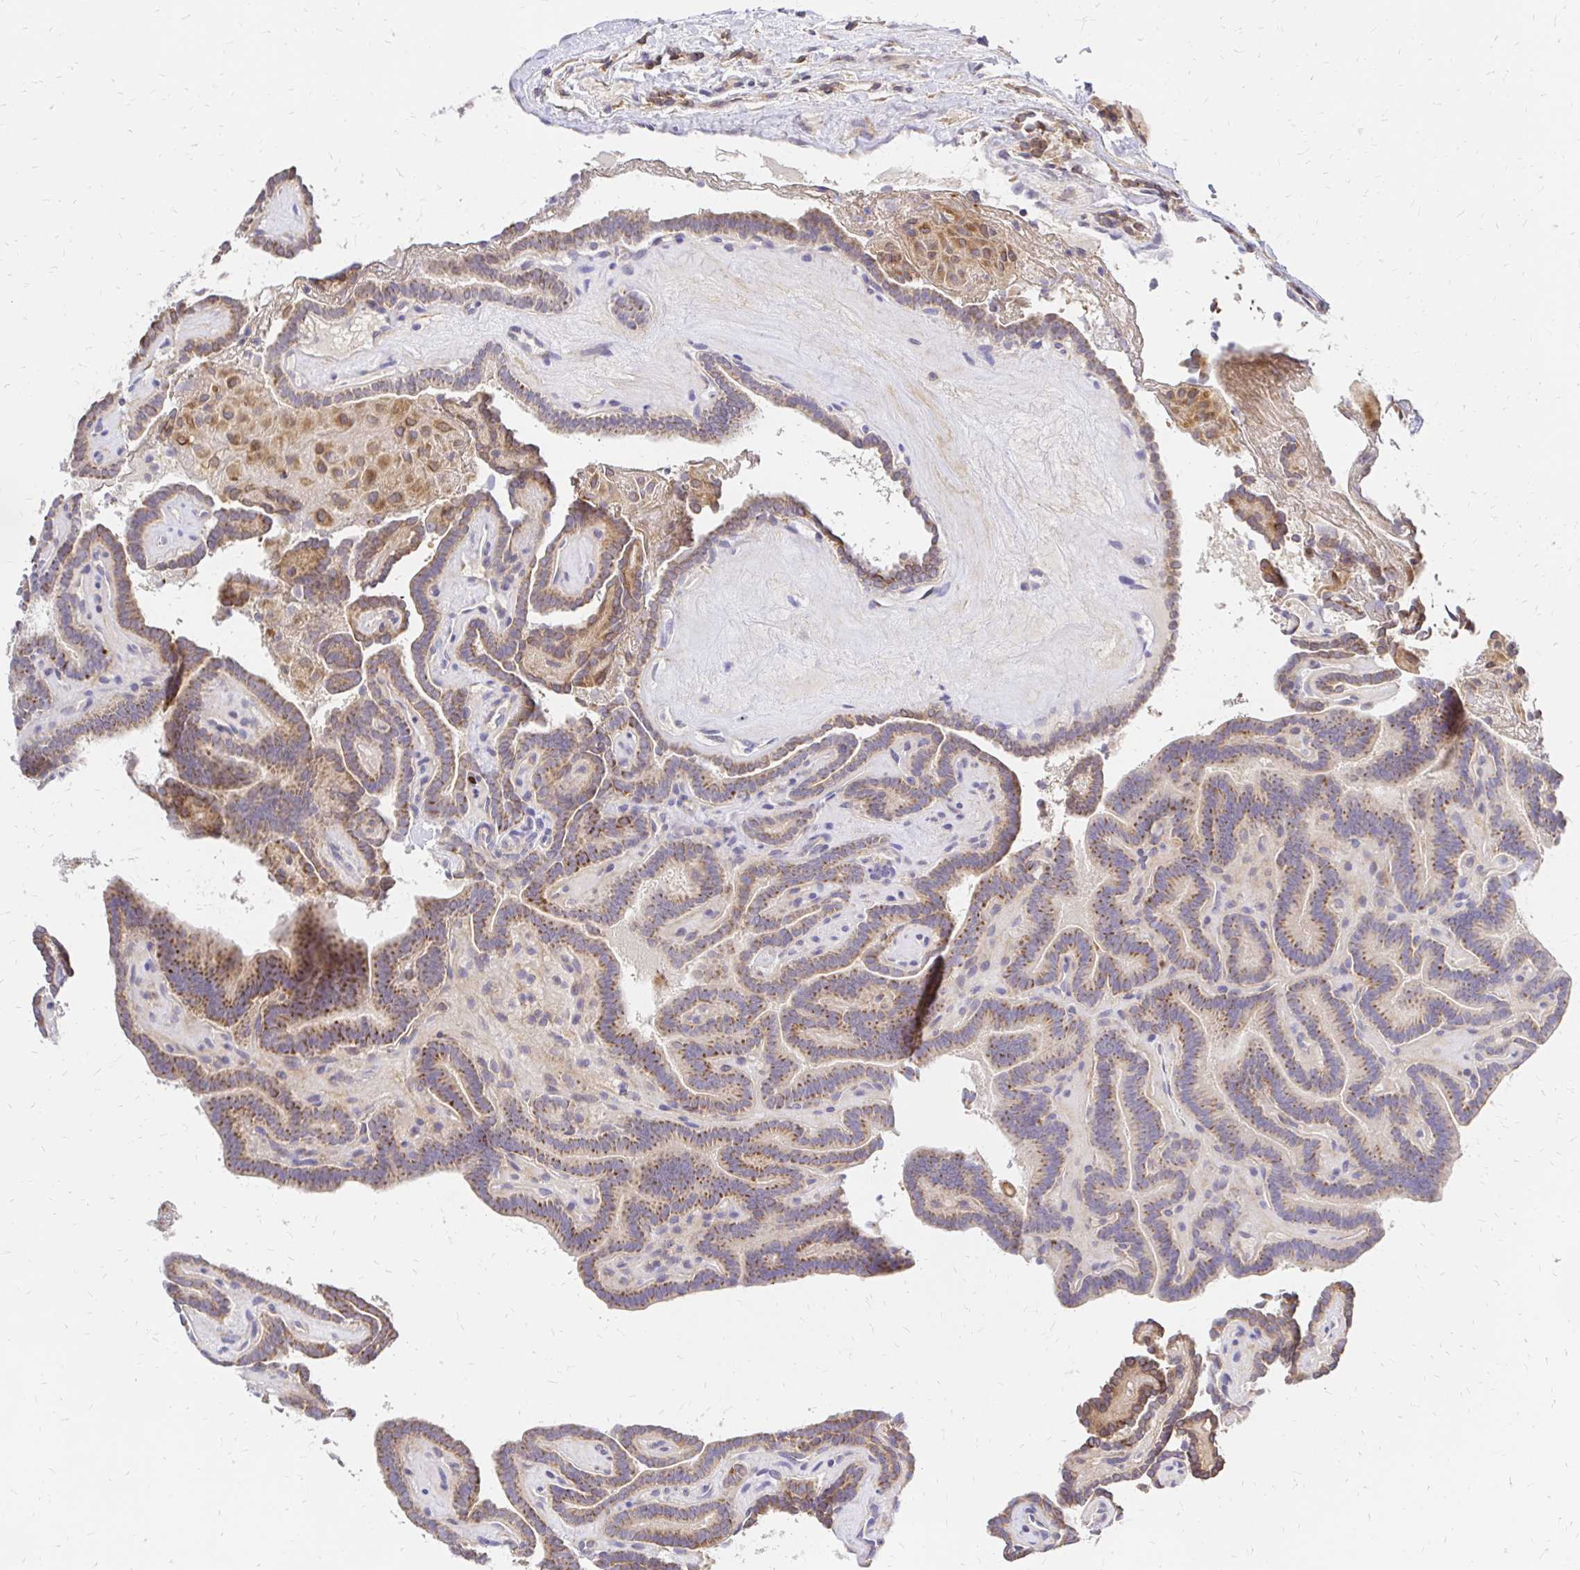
{"staining": {"intensity": "moderate", "quantity": ">75%", "location": "cytoplasmic/membranous"}, "tissue": "thyroid cancer", "cell_type": "Tumor cells", "image_type": "cancer", "snomed": [{"axis": "morphology", "description": "Papillary adenocarcinoma, NOS"}, {"axis": "topography", "description": "Thyroid gland"}], "caption": "Immunohistochemistry (IHC) staining of thyroid papillary adenocarcinoma, which reveals medium levels of moderate cytoplasmic/membranous expression in about >75% of tumor cells indicating moderate cytoplasmic/membranous protein staining. The staining was performed using DAB (brown) for protein detection and nuclei were counterstained in hematoxylin (blue).", "gene": "MRPL13", "patient": {"sex": "female", "age": 21}}